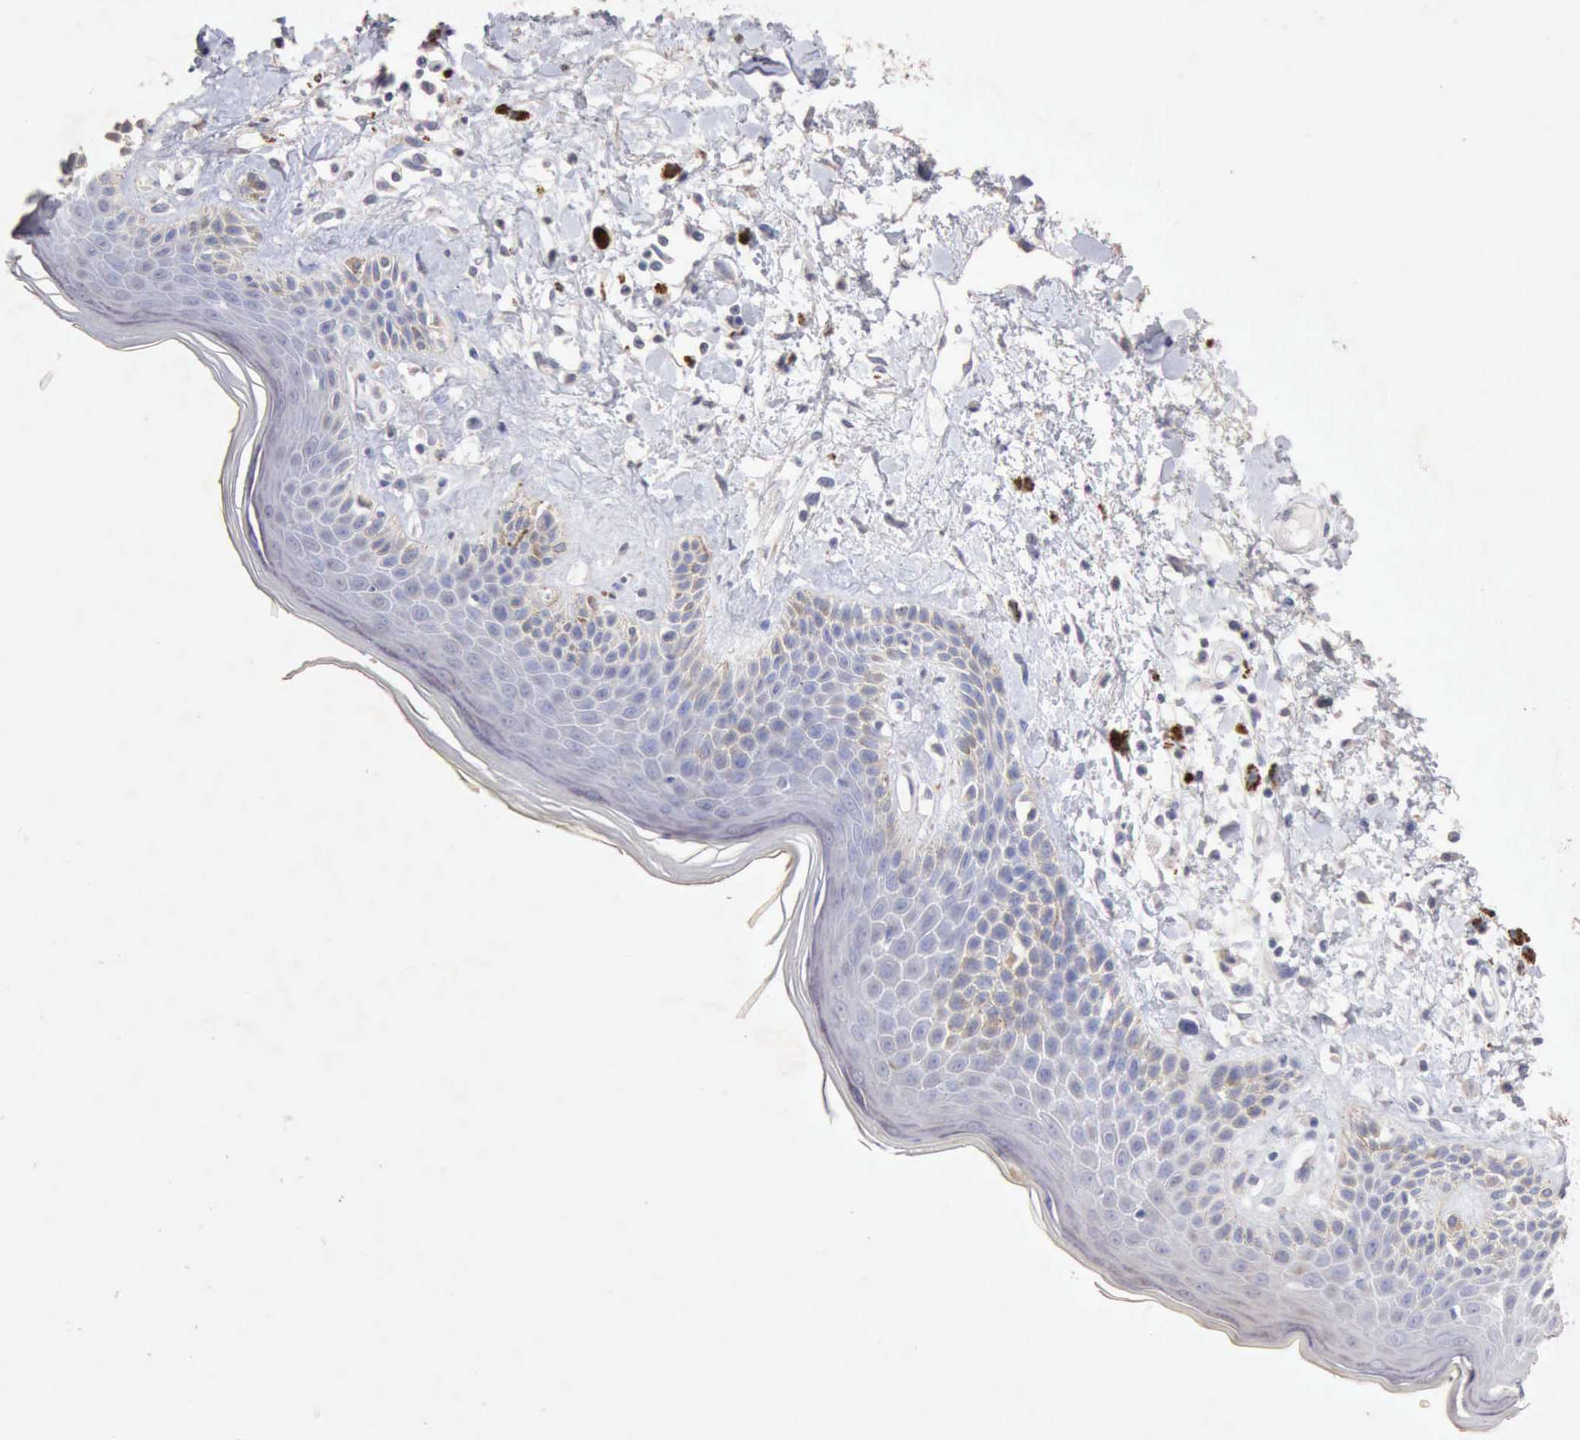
{"staining": {"intensity": "strong", "quantity": "25%-75%", "location": "cytoplasmic/membranous"}, "tissue": "skin", "cell_type": "Epidermal cells", "image_type": "normal", "snomed": [{"axis": "morphology", "description": "Normal tissue, NOS"}, {"axis": "topography", "description": "Anal"}], "caption": "DAB (3,3'-diaminobenzidine) immunohistochemical staining of normal human skin reveals strong cytoplasmic/membranous protein expression in about 25%-75% of epidermal cells. (brown staining indicates protein expression, while blue staining denotes nuclei).", "gene": "KRT6B", "patient": {"sex": "female", "age": 78}}